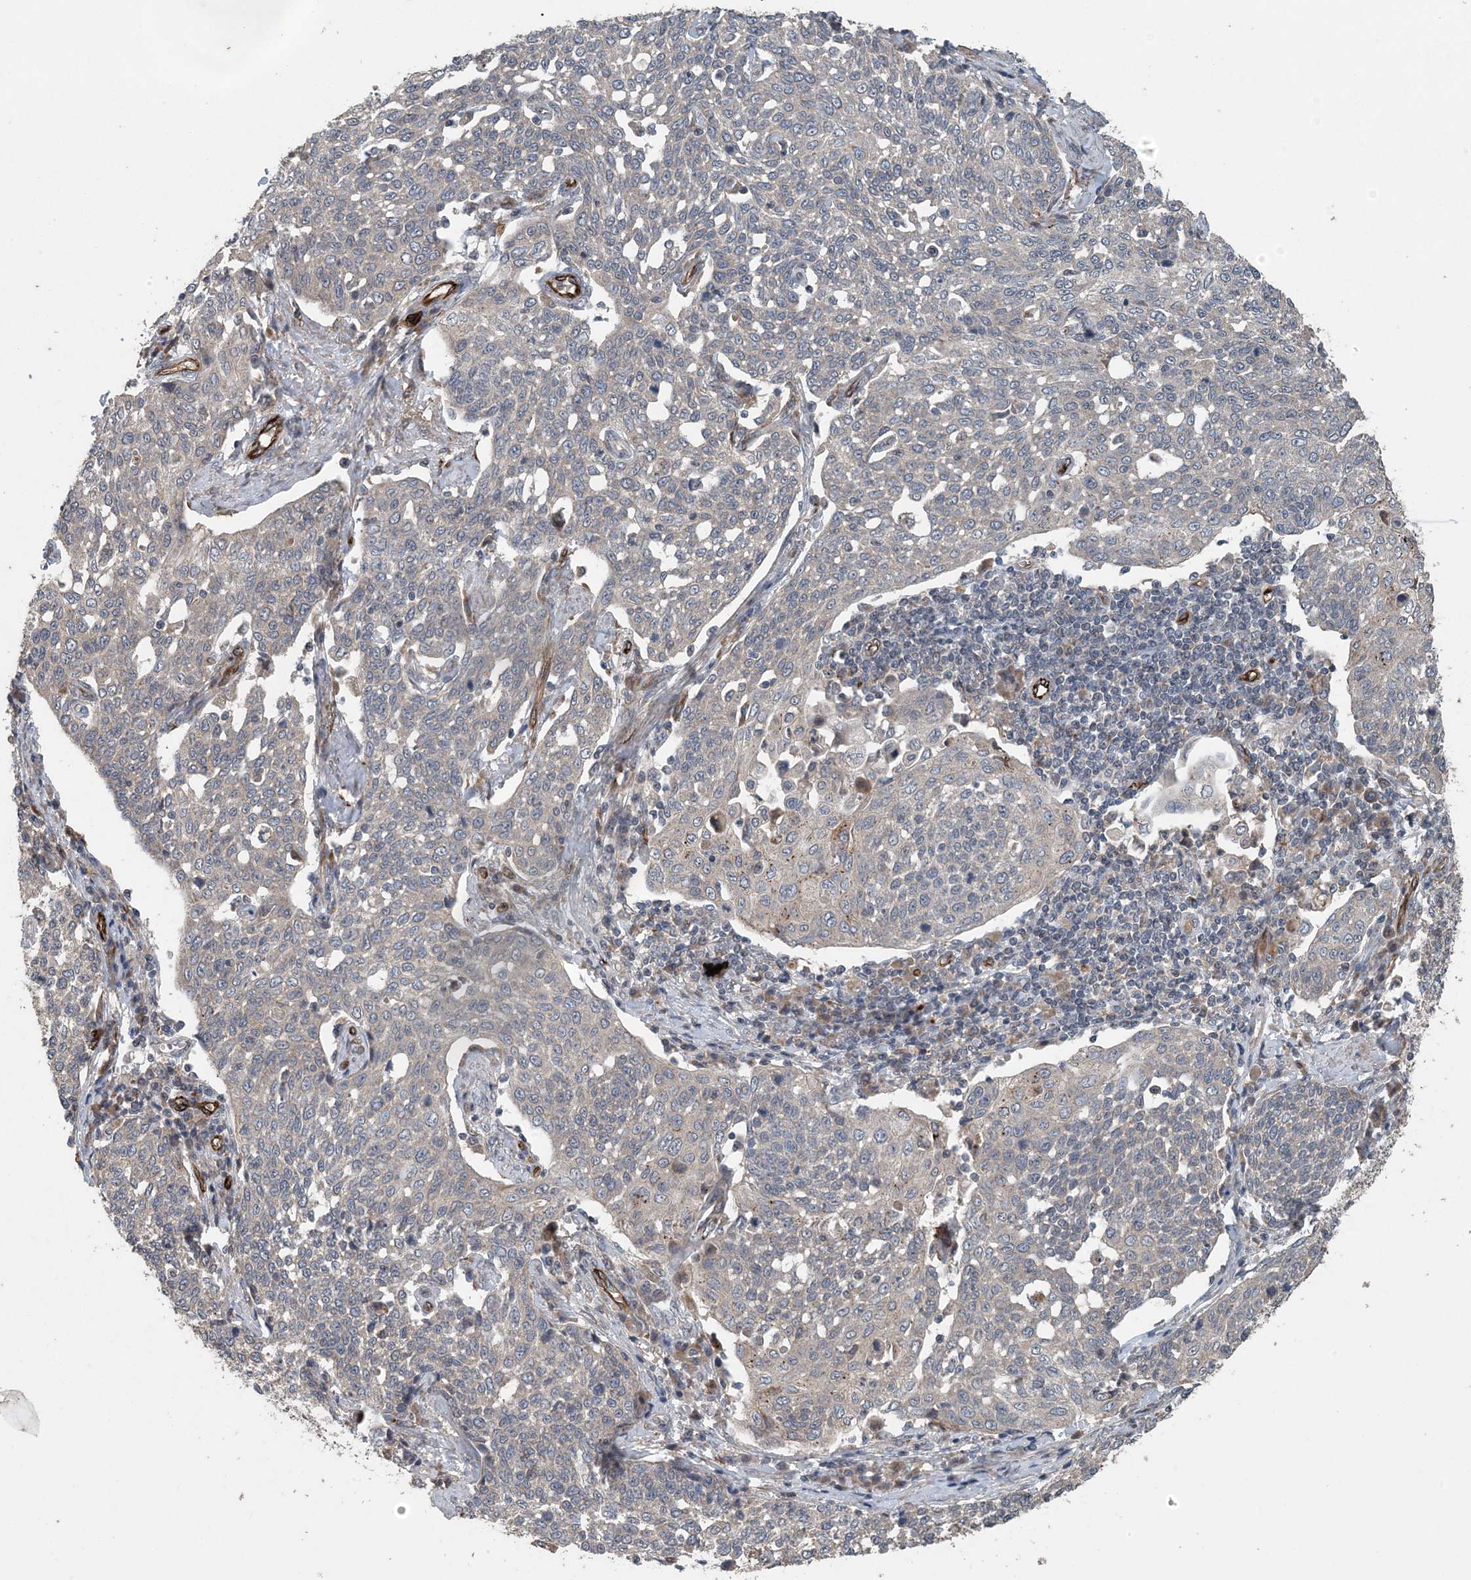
{"staining": {"intensity": "negative", "quantity": "none", "location": "none"}, "tissue": "cervical cancer", "cell_type": "Tumor cells", "image_type": "cancer", "snomed": [{"axis": "morphology", "description": "Squamous cell carcinoma, NOS"}, {"axis": "topography", "description": "Cervix"}], "caption": "This is a image of immunohistochemistry staining of cervical squamous cell carcinoma, which shows no staining in tumor cells.", "gene": "MYO9B", "patient": {"sex": "female", "age": 34}}